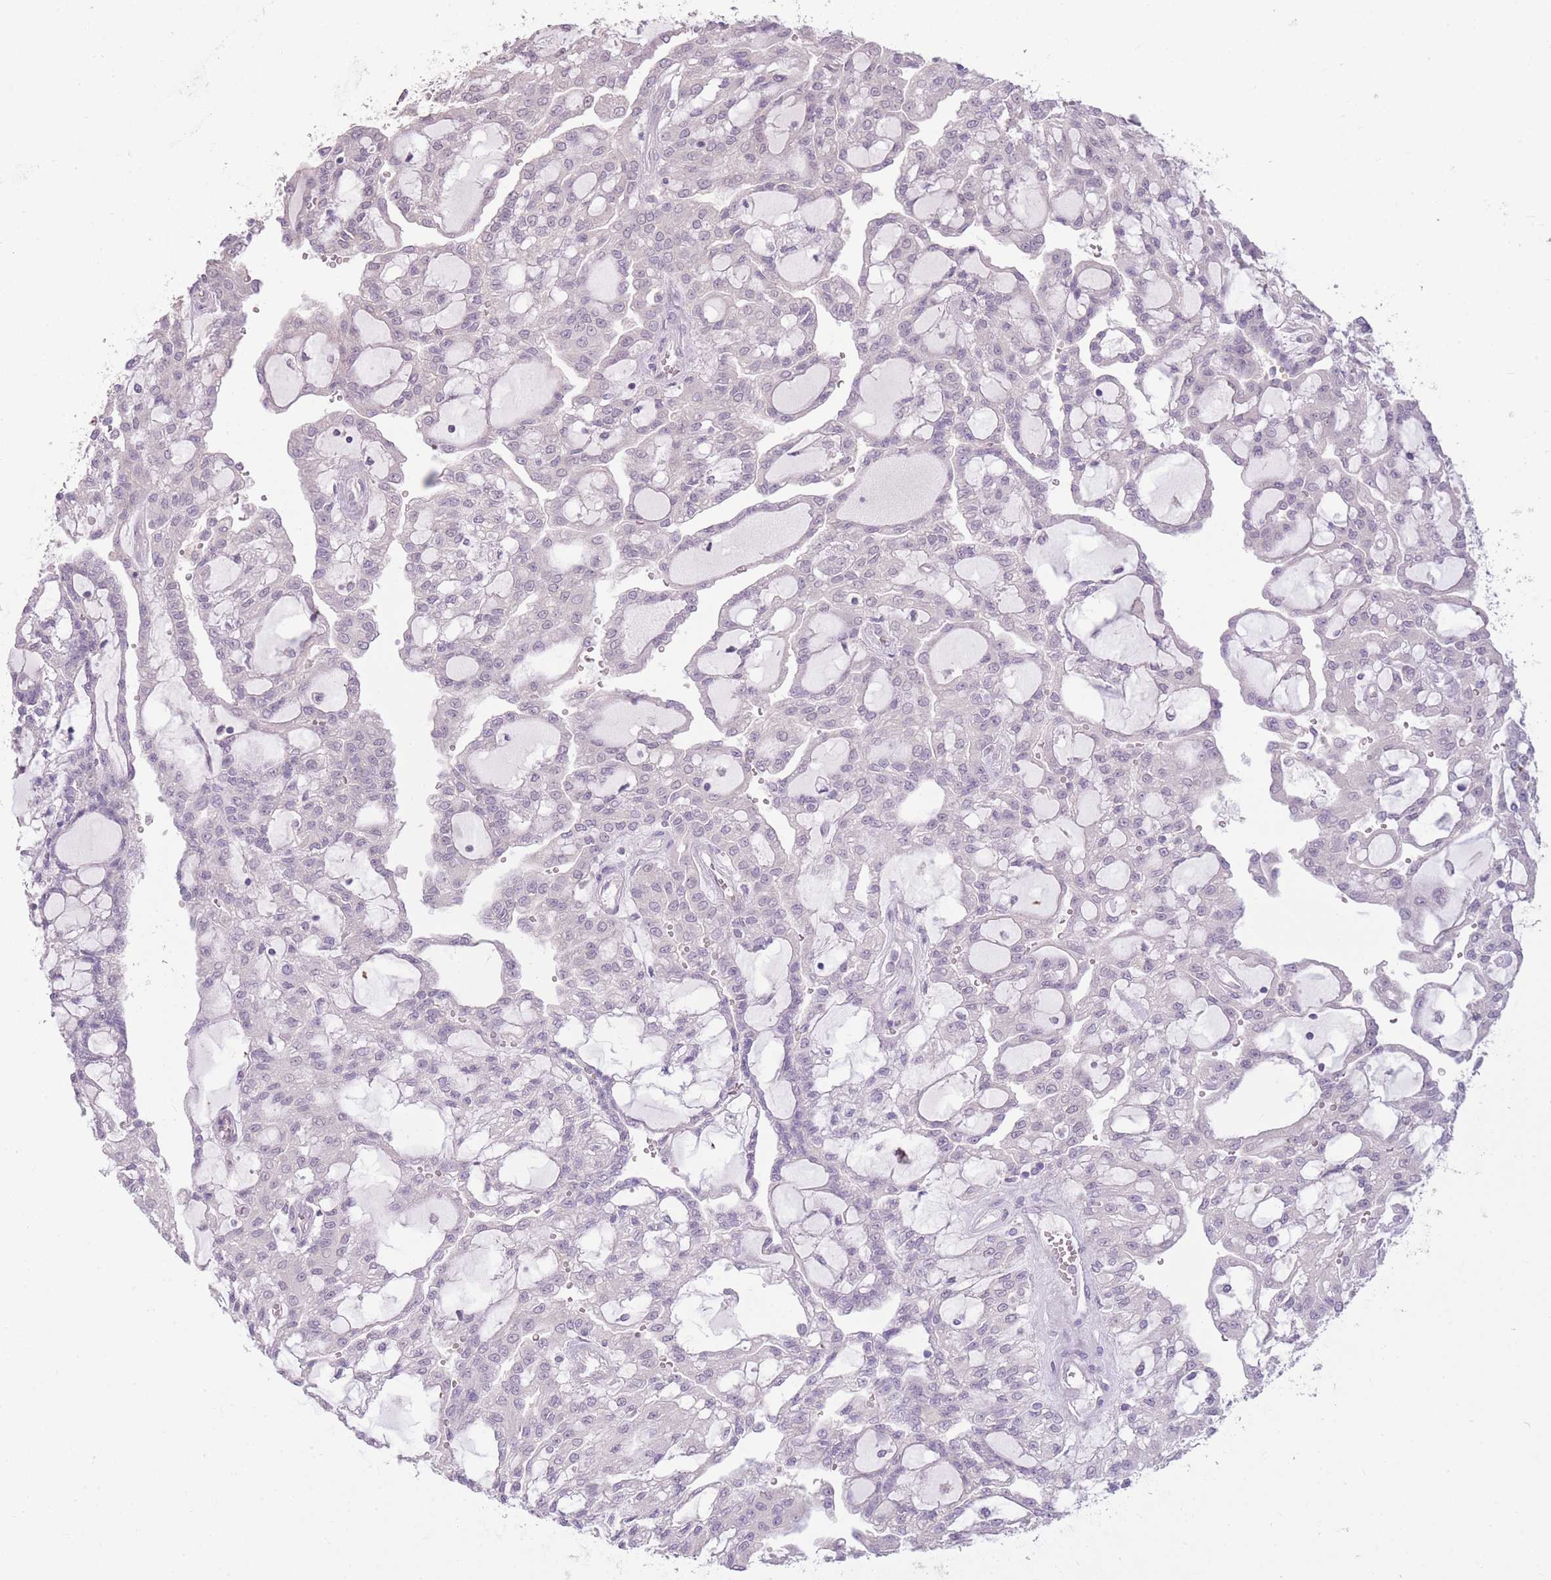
{"staining": {"intensity": "negative", "quantity": "none", "location": "none"}, "tissue": "renal cancer", "cell_type": "Tumor cells", "image_type": "cancer", "snomed": [{"axis": "morphology", "description": "Adenocarcinoma, NOS"}, {"axis": "topography", "description": "Kidney"}], "caption": "Histopathology image shows no significant protein expression in tumor cells of renal cancer (adenocarcinoma).", "gene": "ZBTB24", "patient": {"sex": "male", "age": 63}}